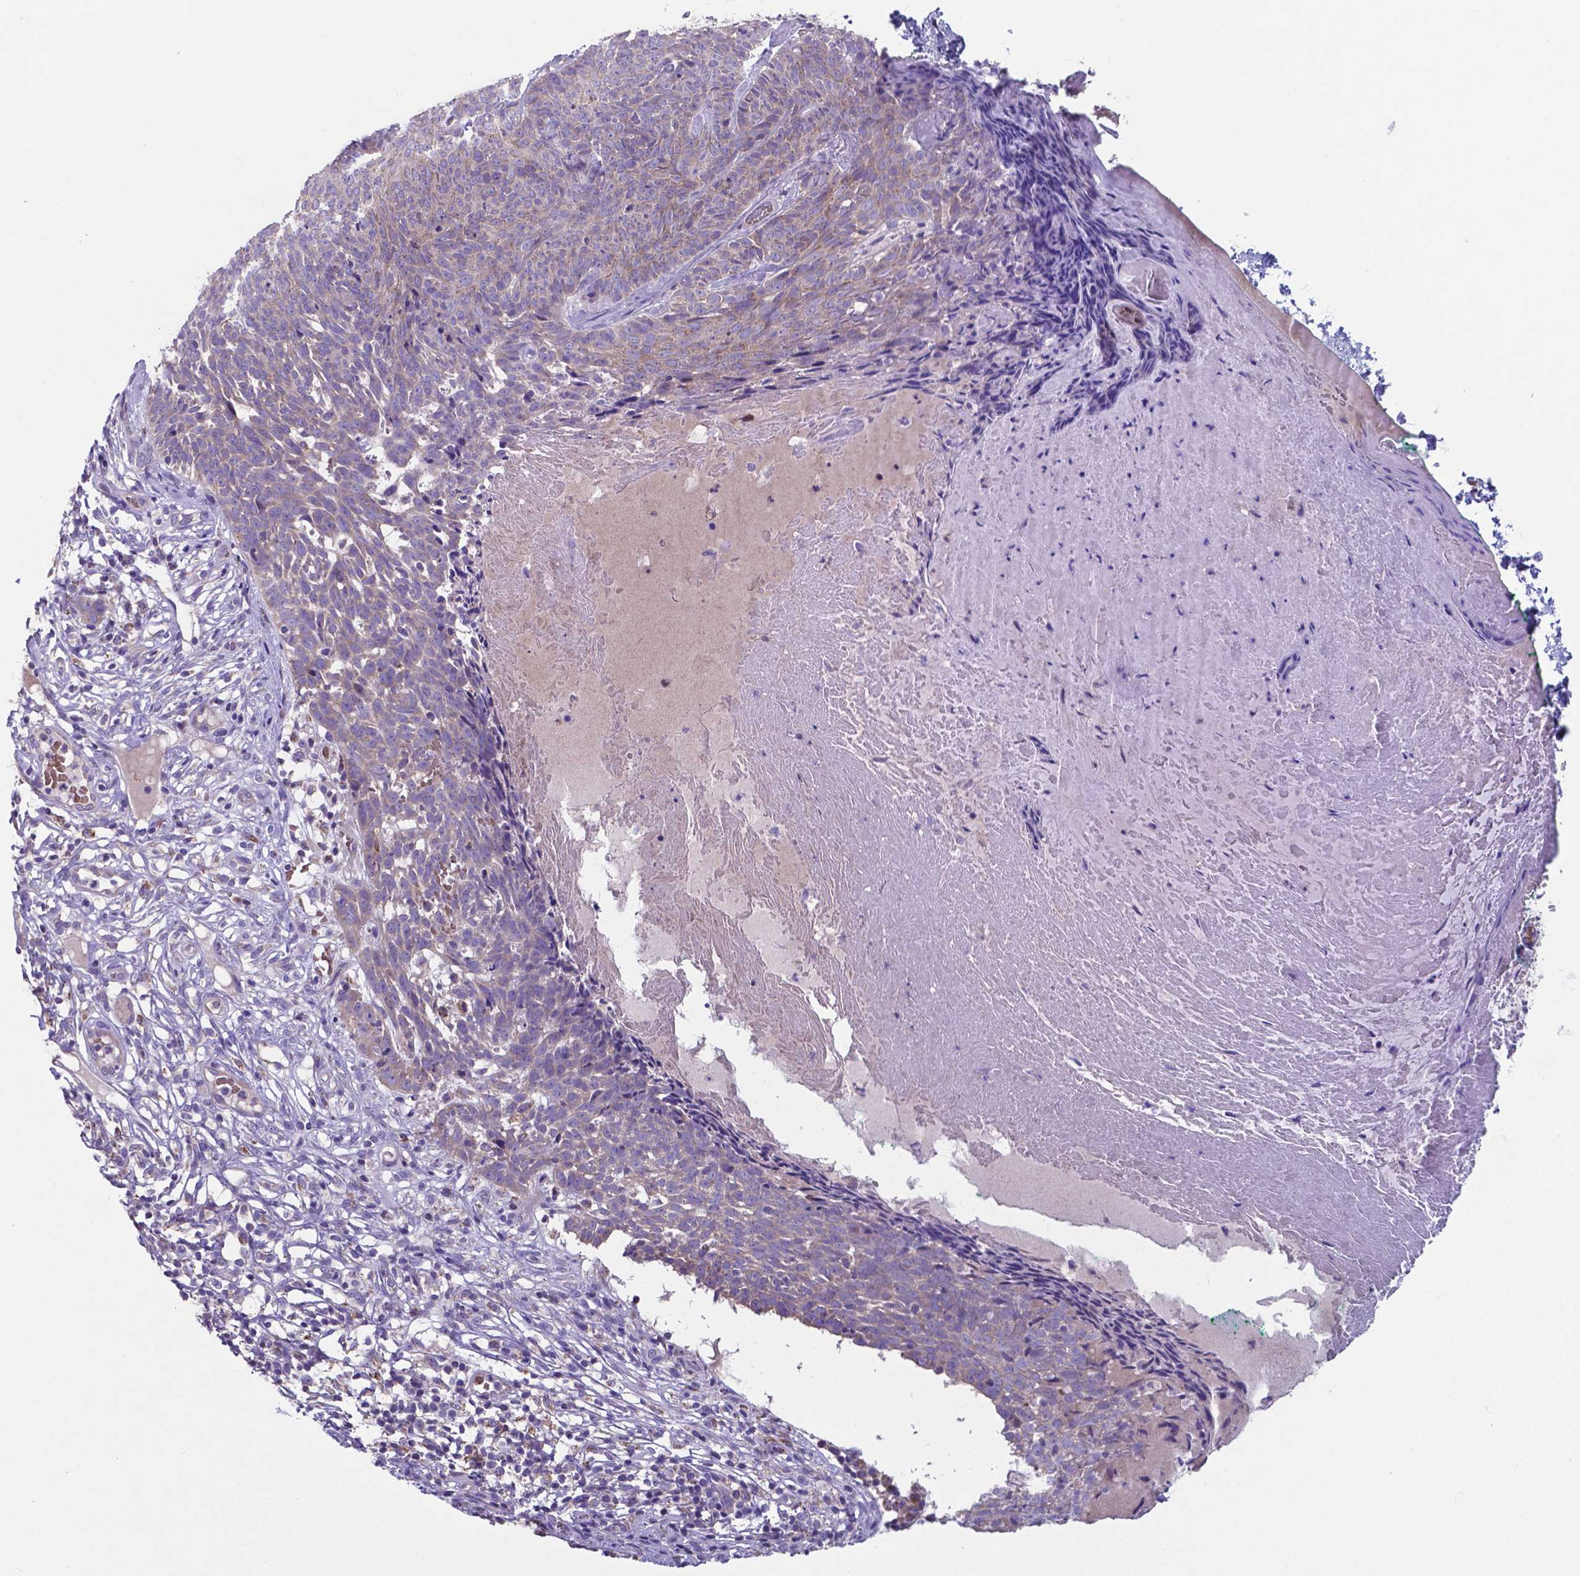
{"staining": {"intensity": "weak", "quantity": ">75%", "location": "cytoplasmic/membranous"}, "tissue": "skin cancer", "cell_type": "Tumor cells", "image_type": "cancer", "snomed": [{"axis": "morphology", "description": "Basal cell carcinoma"}, {"axis": "topography", "description": "Skin"}], "caption": "Skin basal cell carcinoma stained for a protein exhibits weak cytoplasmic/membranous positivity in tumor cells.", "gene": "TYRO3", "patient": {"sex": "male", "age": 85}}